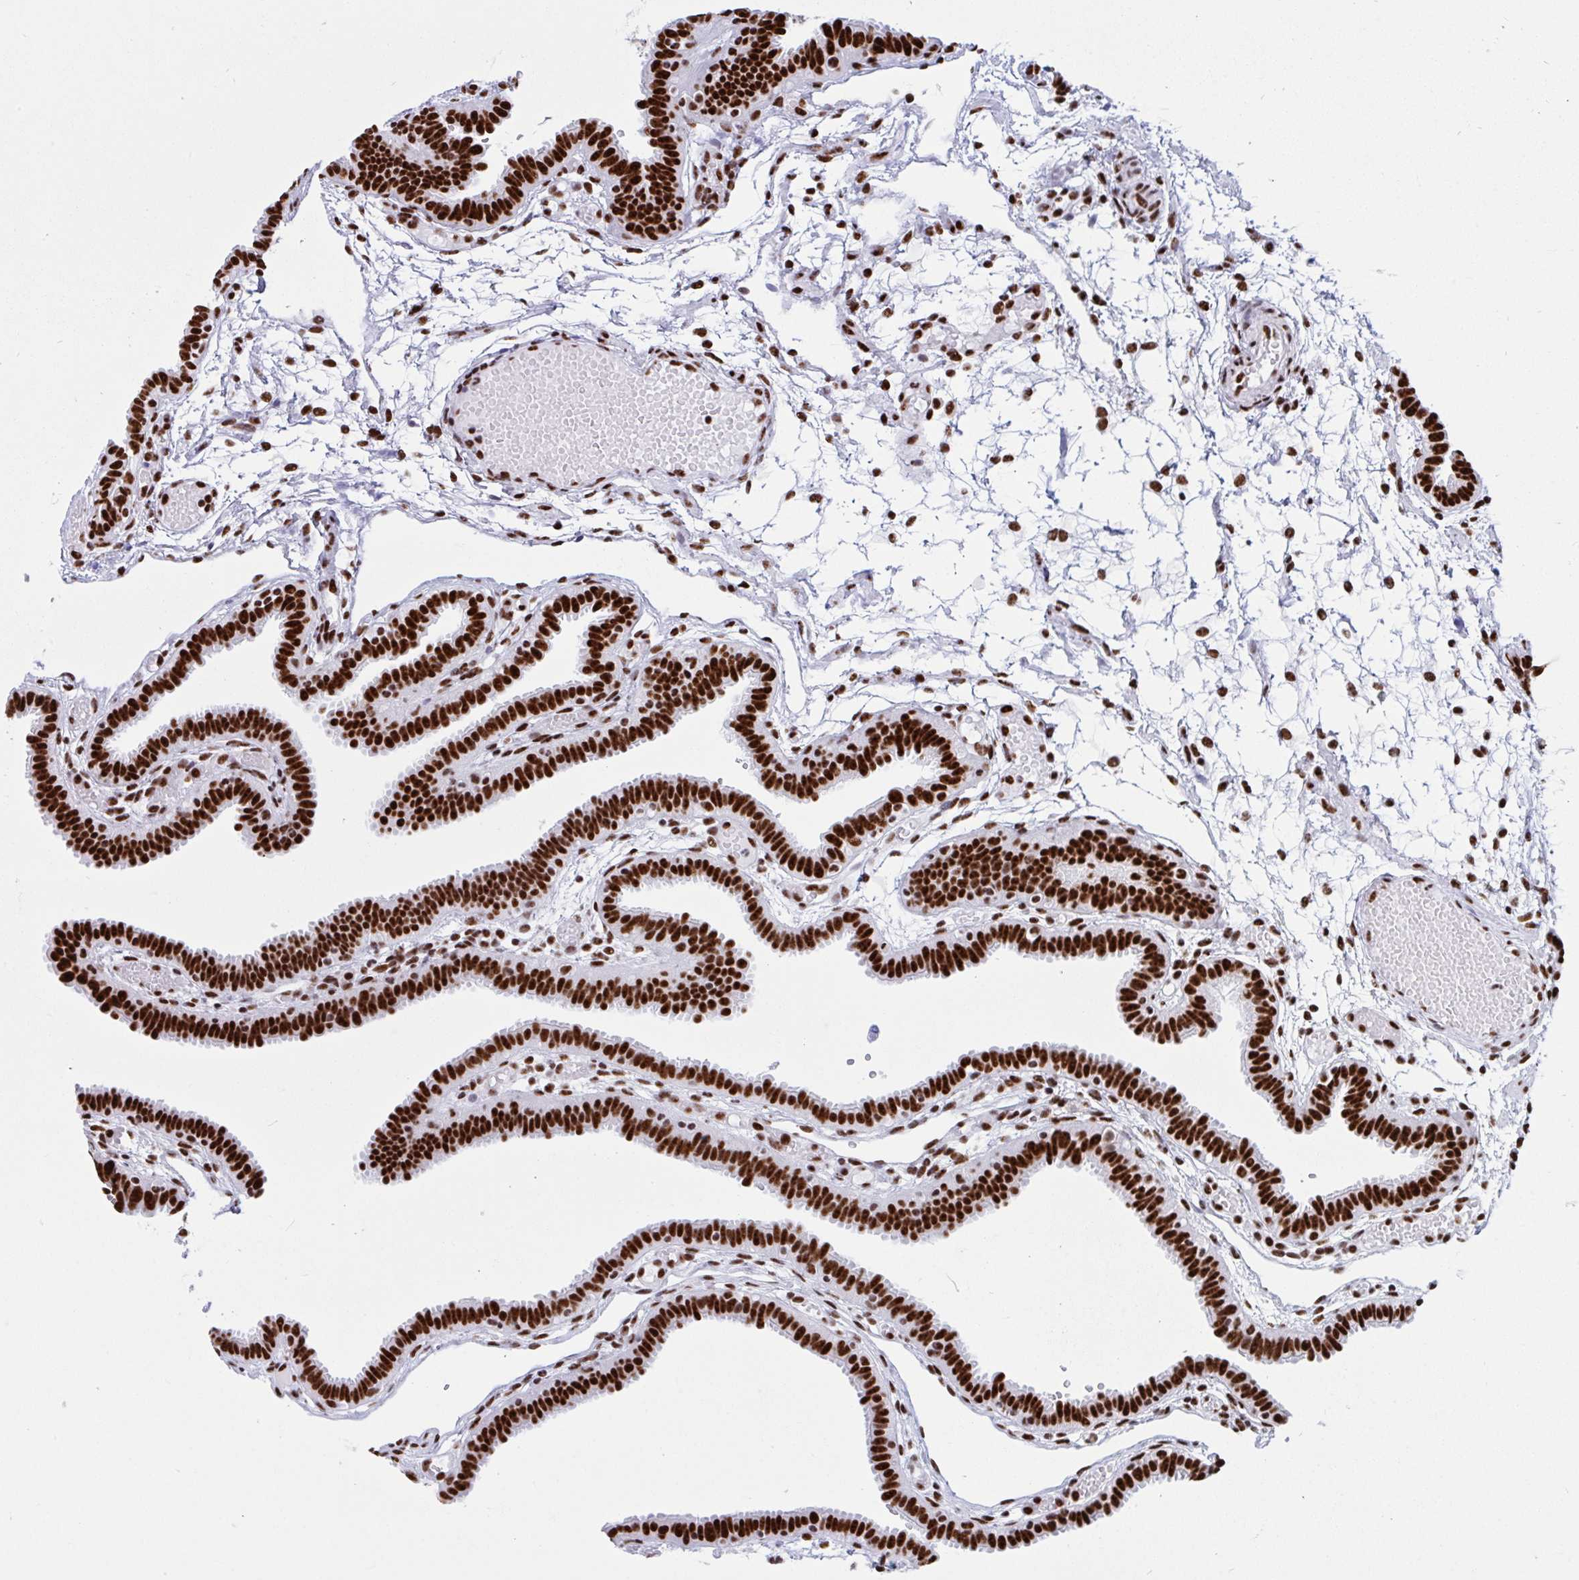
{"staining": {"intensity": "strong", "quantity": ">75%", "location": "nuclear"}, "tissue": "fallopian tube", "cell_type": "Glandular cells", "image_type": "normal", "snomed": [{"axis": "morphology", "description": "Normal tissue, NOS"}, {"axis": "topography", "description": "Fallopian tube"}], "caption": "Immunohistochemistry (IHC) of unremarkable human fallopian tube exhibits high levels of strong nuclear staining in about >75% of glandular cells. (DAB (3,3'-diaminobenzidine) IHC, brown staining for protein, blue staining for nuclei).", "gene": "IKZF2", "patient": {"sex": "female", "age": 37}}